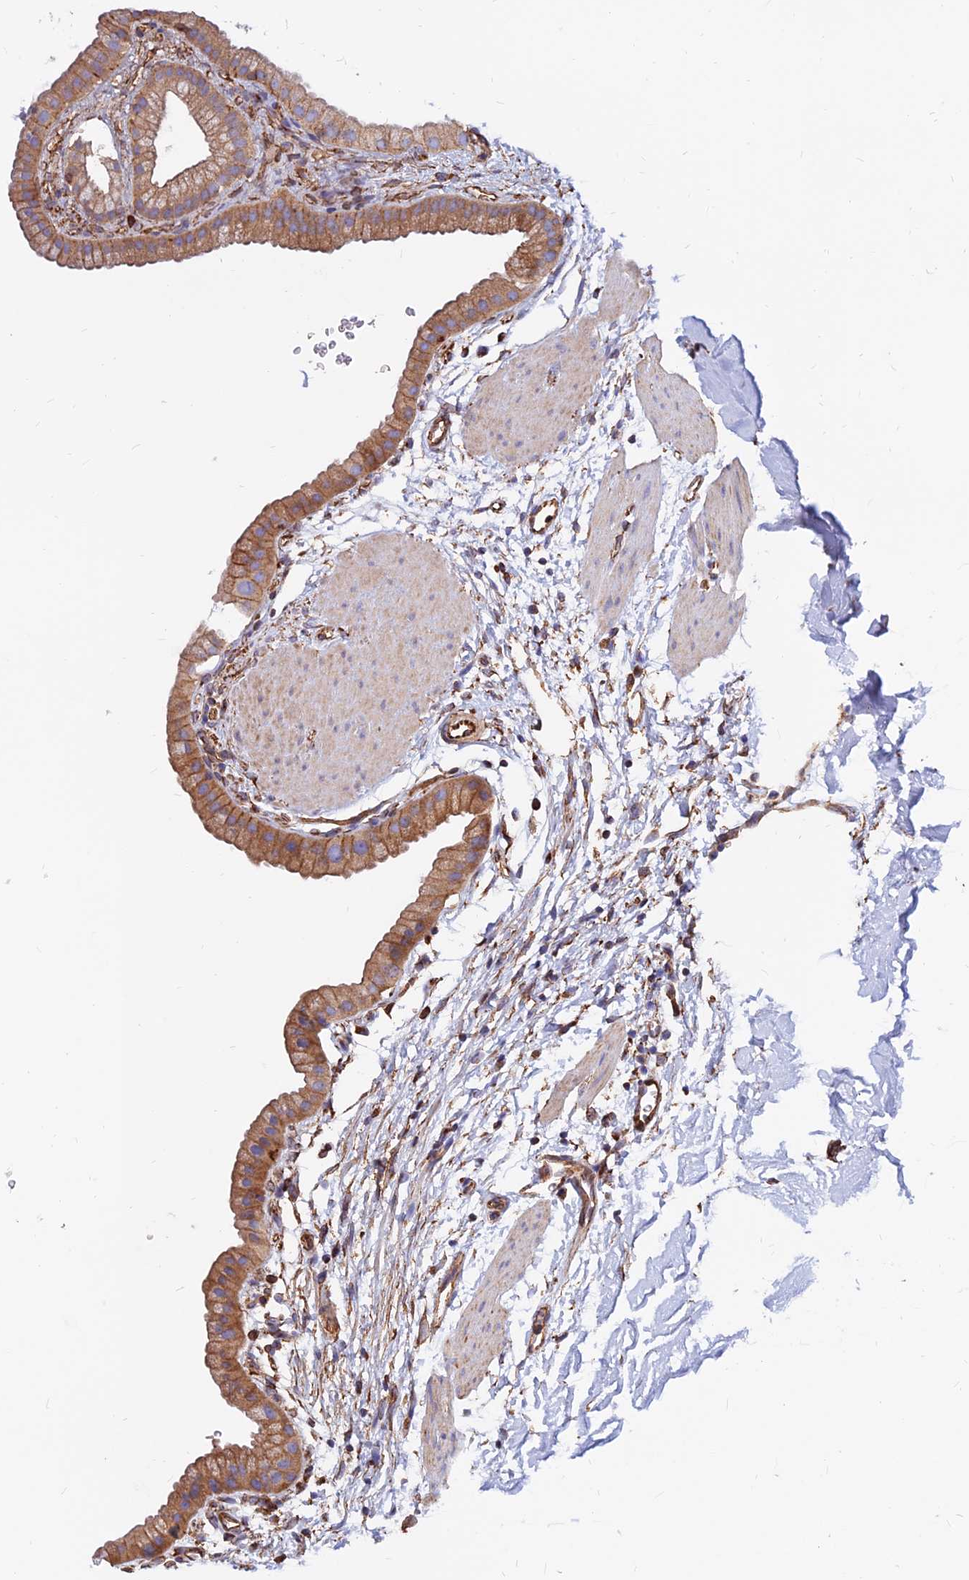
{"staining": {"intensity": "moderate", "quantity": ">75%", "location": "cytoplasmic/membranous"}, "tissue": "gallbladder", "cell_type": "Glandular cells", "image_type": "normal", "snomed": [{"axis": "morphology", "description": "Normal tissue, NOS"}, {"axis": "topography", "description": "Gallbladder"}], "caption": "Human gallbladder stained for a protein (brown) exhibits moderate cytoplasmic/membranous positive expression in about >75% of glandular cells.", "gene": "CDK18", "patient": {"sex": "female", "age": 64}}